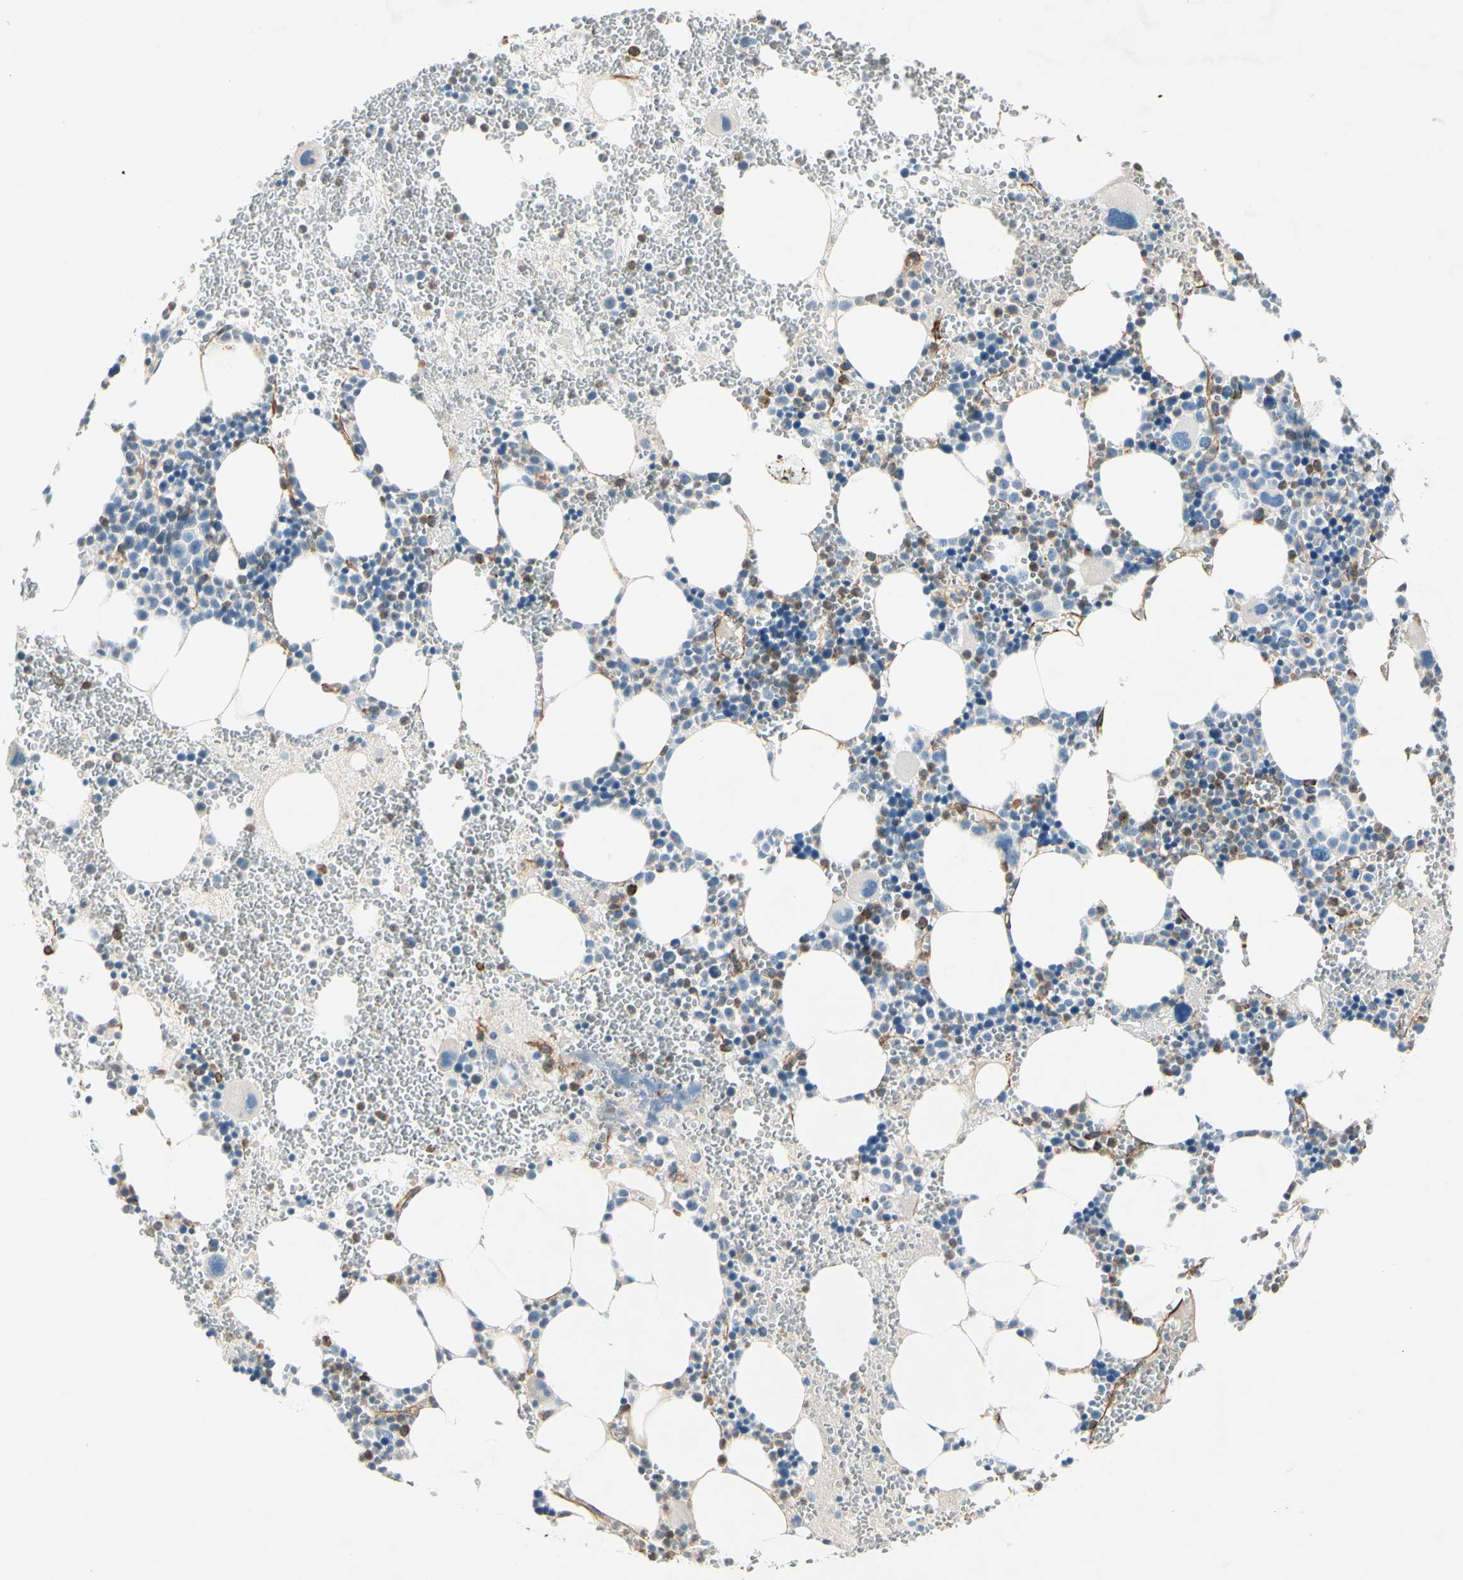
{"staining": {"intensity": "strong", "quantity": "<25%", "location": "cytoplasmic/membranous"}, "tissue": "bone marrow", "cell_type": "Hematopoietic cells", "image_type": "normal", "snomed": [{"axis": "morphology", "description": "Normal tissue, NOS"}, {"axis": "morphology", "description": "Inflammation, NOS"}, {"axis": "topography", "description": "Bone marrow"}], "caption": "Protein analysis of normal bone marrow demonstrates strong cytoplasmic/membranous positivity in approximately <25% of hematopoietic cells.", "gene": "CD93", "patient": {"sex": "female", "age": 76}}